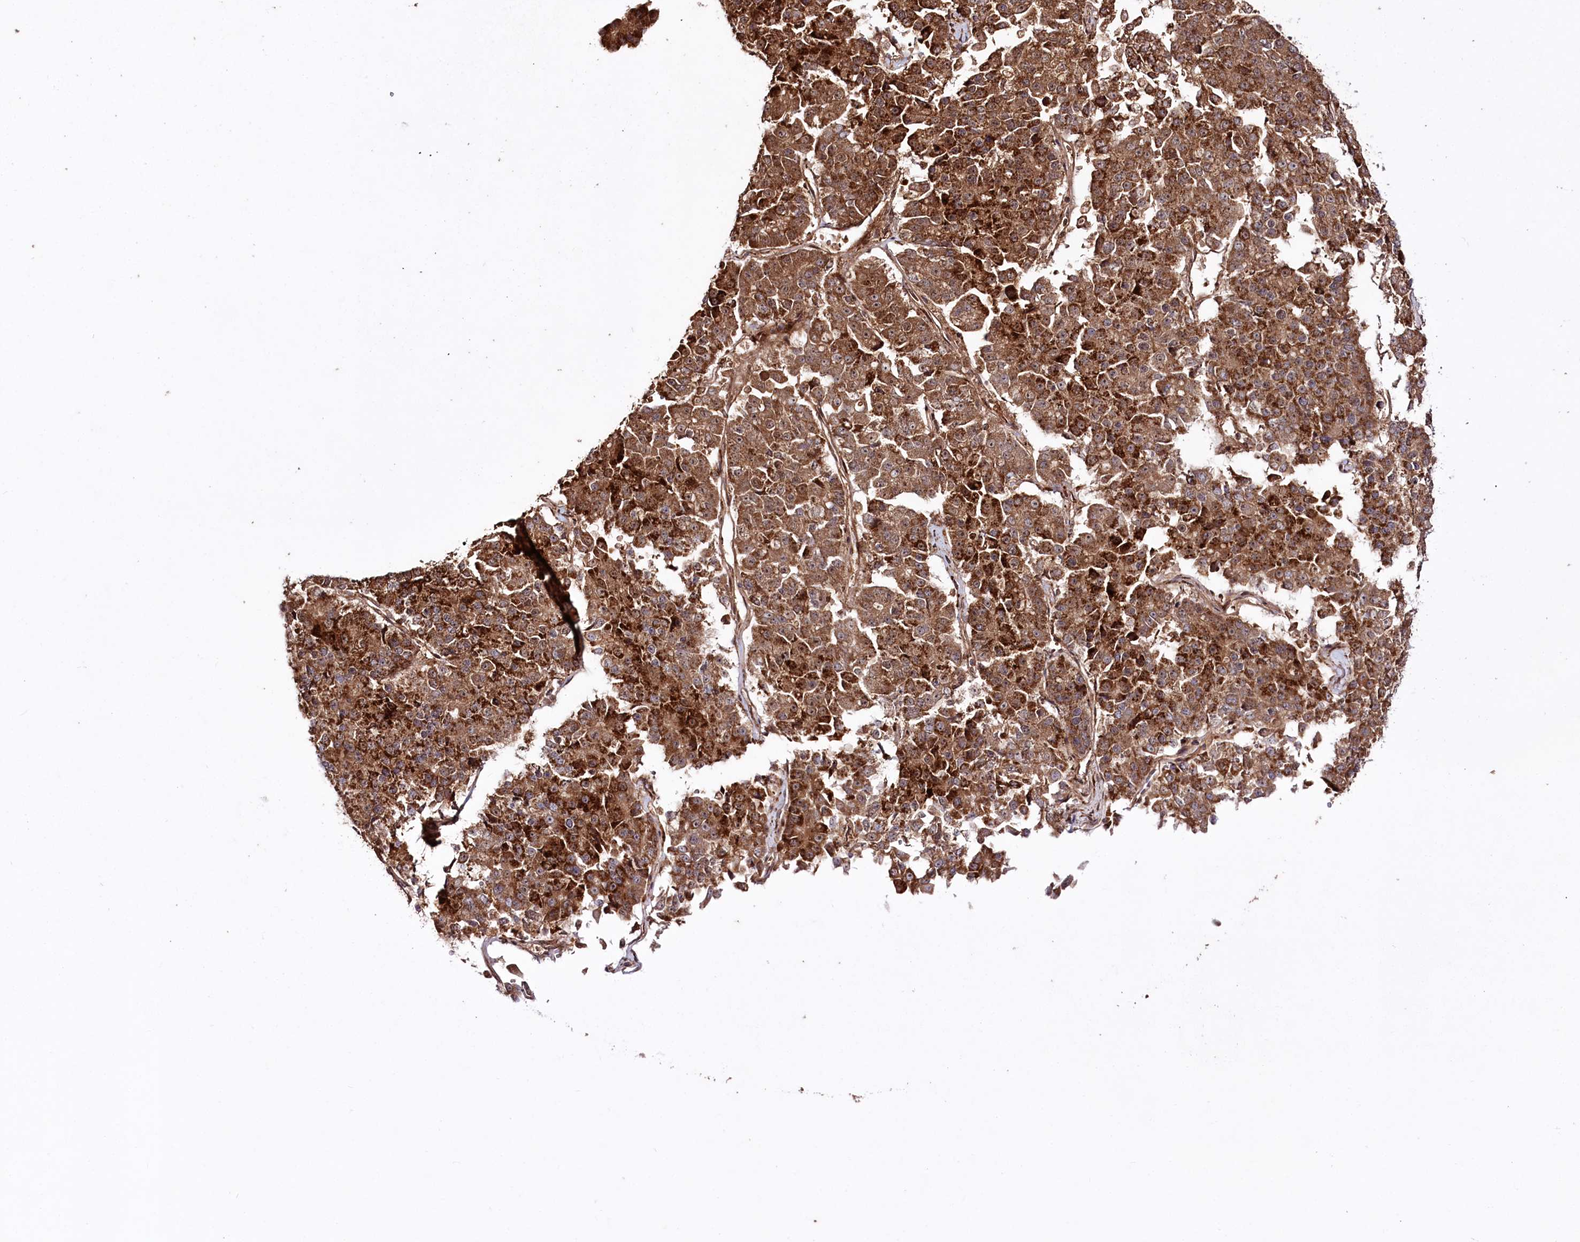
{"staining": {"intensity": "strong", "quantity": ">75%", "location": "cytoplasmic/membranous"}, "tissue": "pancreatic cancer", "cell_type": "Tumor cells", "image_type": "cancer", "snomed": [{"axis": "morphology", "description": "Adenocarcinoma, NOS"}, {"axis": "topography", "description": "Pancreas"}], "caption": "Immunohistochemistry (DAB (3,3'-diaminobenzidine)) staining of human pancreatic adenocarcinoma displays strong cytoplasmic/membranous protein expression in approximately >75% of tumor cells. The protein of interest is stained brown, and the nuclei are stained in blue (DAB (3,3'-diaminobenzidine) IHC with brightfield microscopy, high magnification).", "gene": "REXO2", "patient": {"sex": "male", "age": 50}}